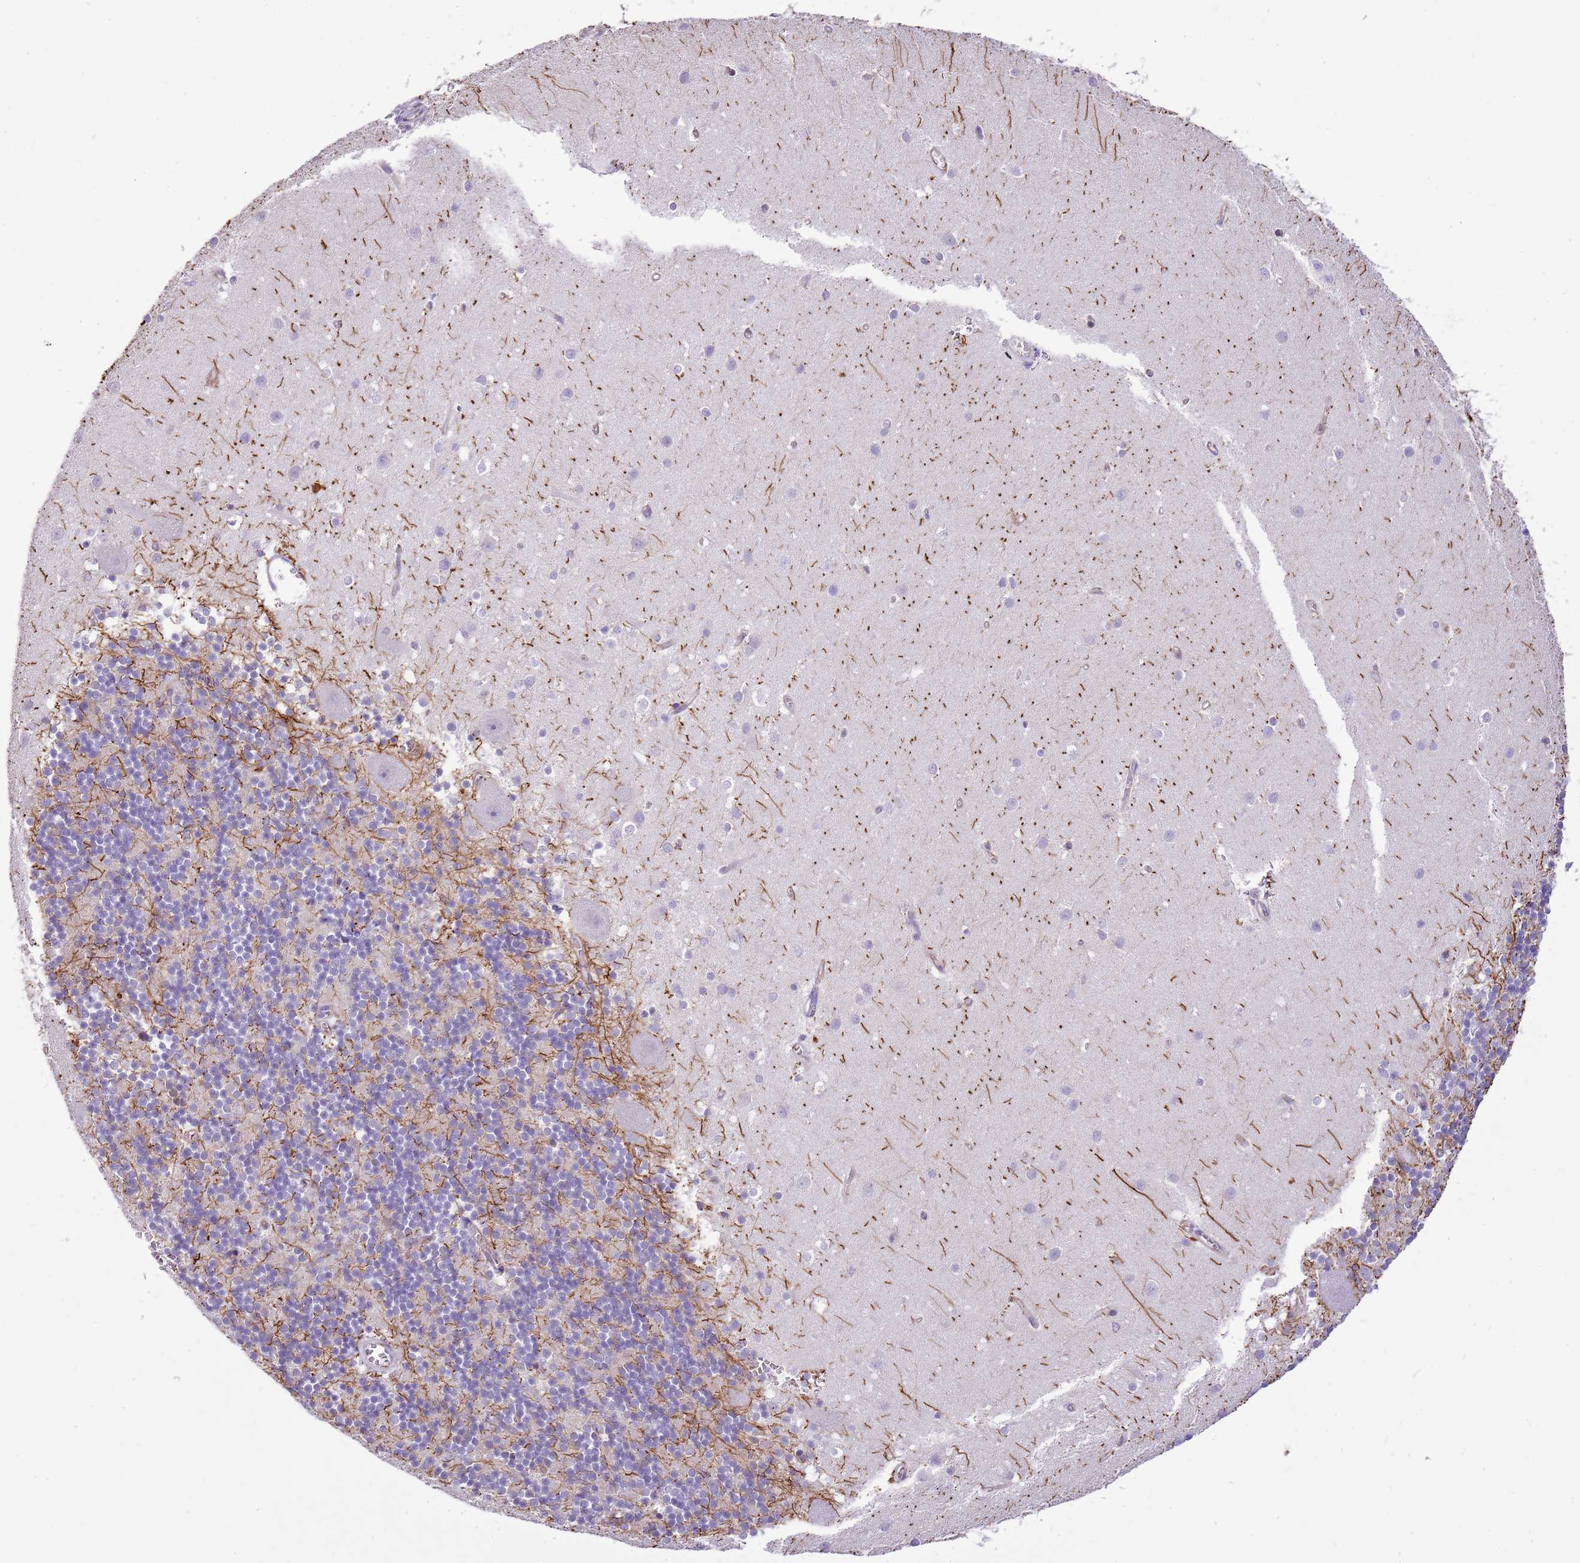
{"staining": {"intensity": "moderate", "quantity": "<25%", "location": "cytoplasmic/membranous"}, "tissue": "cerebellum", "cell_type": "Cells in granular layer", "image_type": "normal", "snomed": [{"axis": "morphology", "description": "Normal tissue, NOS"}, {"axis": "topography", "description": "Cerebellum"}], "caption": "Cerebellum stained with DAB immunohistochemistry (IHC) shows low levels of moderate cytoplasmic/membranous expression in approximately <25% of cells in granular layer.", "gene": "PCNX1", "patient": {"sex": "male", "age": 54}}